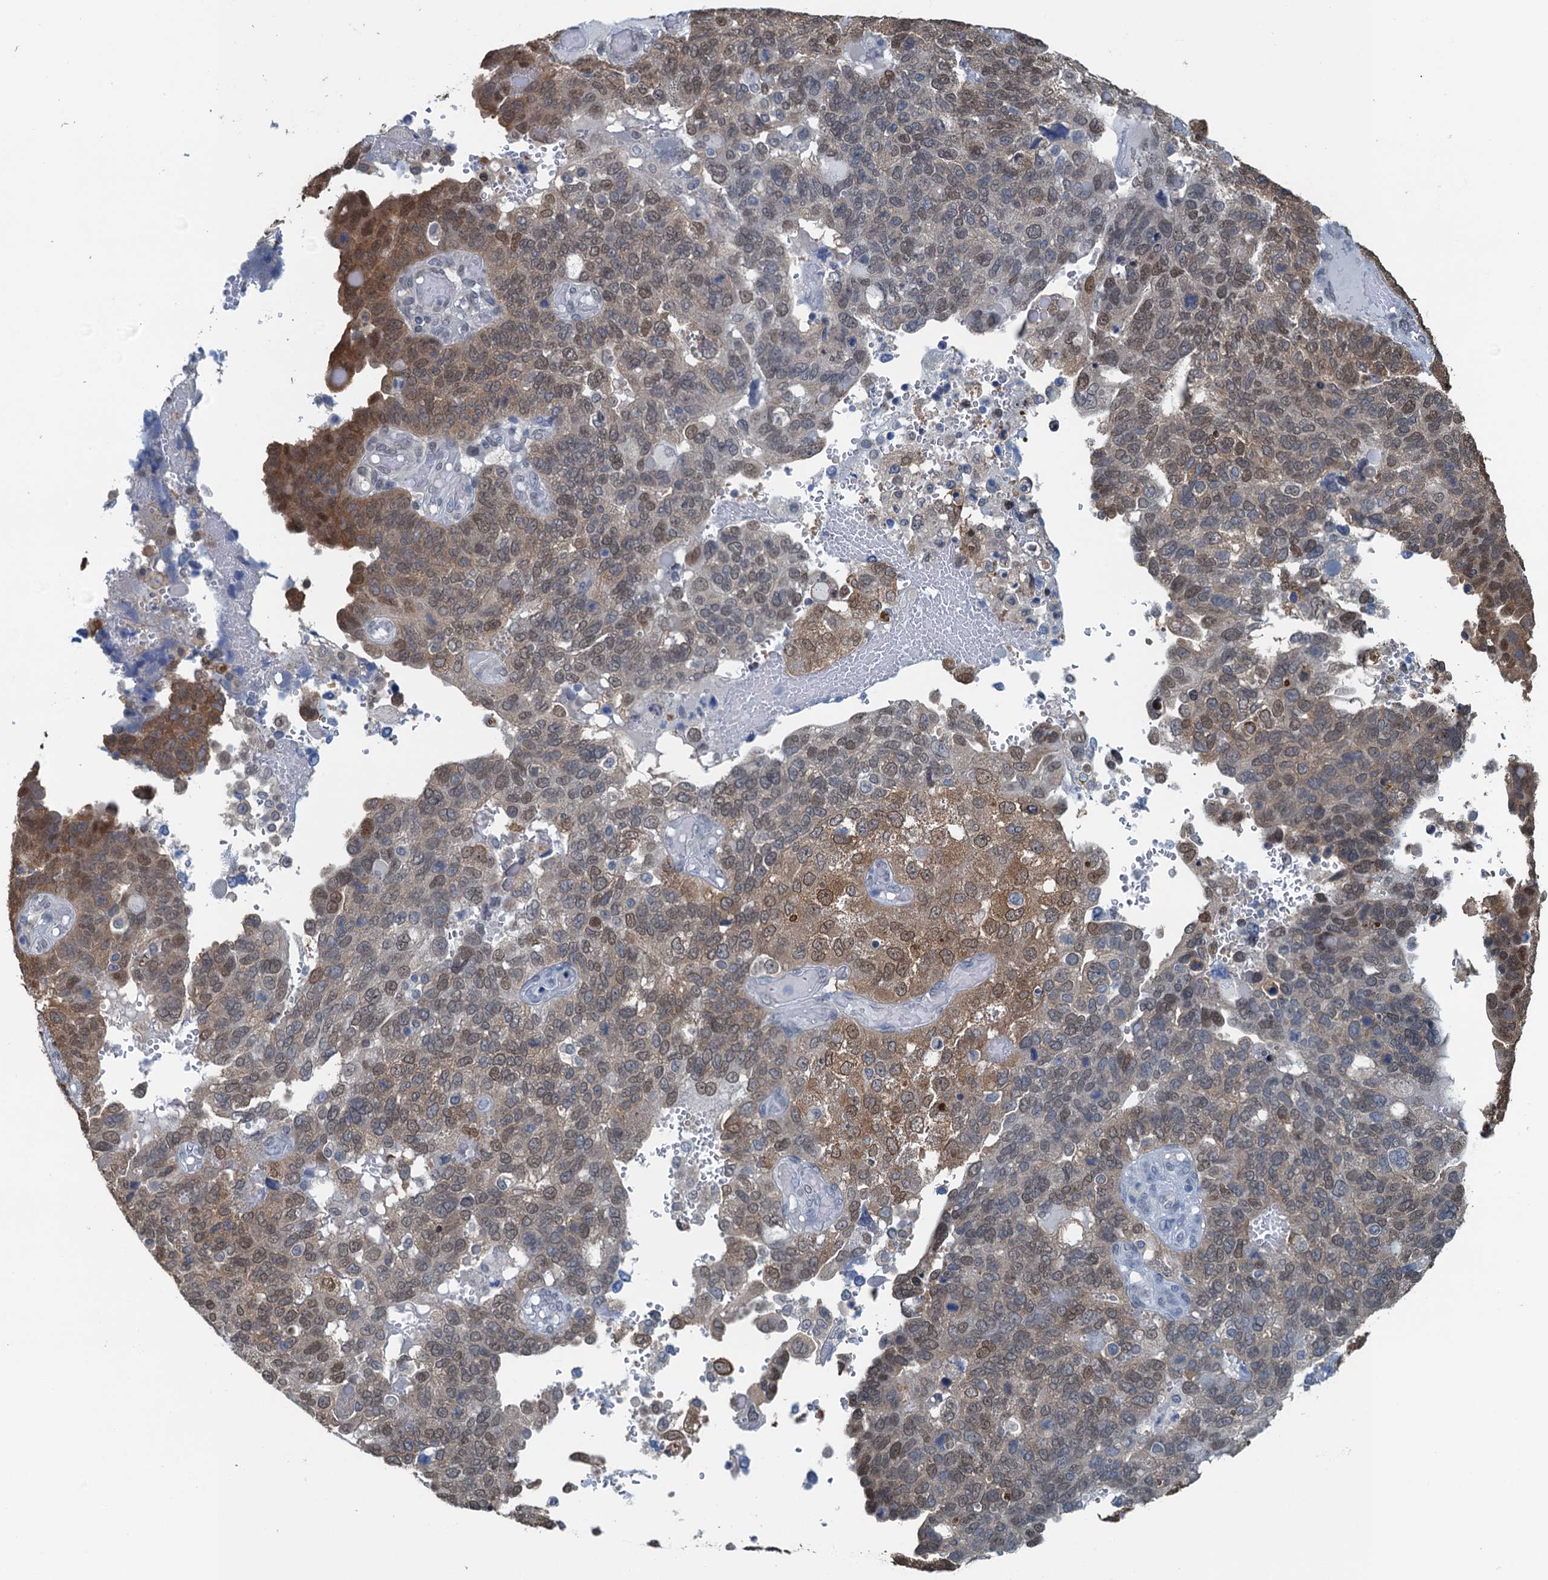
{"staining": {"intensity": "moderate", "quantity": "<25%", "location": "cytoplasmic/membranous,nuclear"}, "tissue": "endometrial cancer", "cell_type": "Tumor cells", "image_type": "cancer", "snomed": [{"axis": "morphology", "description": "Adenocarcinoma, NOS"}, {"axis": "topography", "description": "Endometrium"}], "caption": "Immunohistochemistry photomicrograph of neoplastic tissue: human endometrial cancer (adenocarcinoma) stained using immunohistochemistry (IHC) reveals low levels of moderate protein expression localized specifically in the cytoplasmic/membranous and nuclear of tumor cells, appearing as a cytoplasmic/membranous and nuclear brown color.", "gene": "AHCY", "patient": {"sex": "female", "age": 66}}